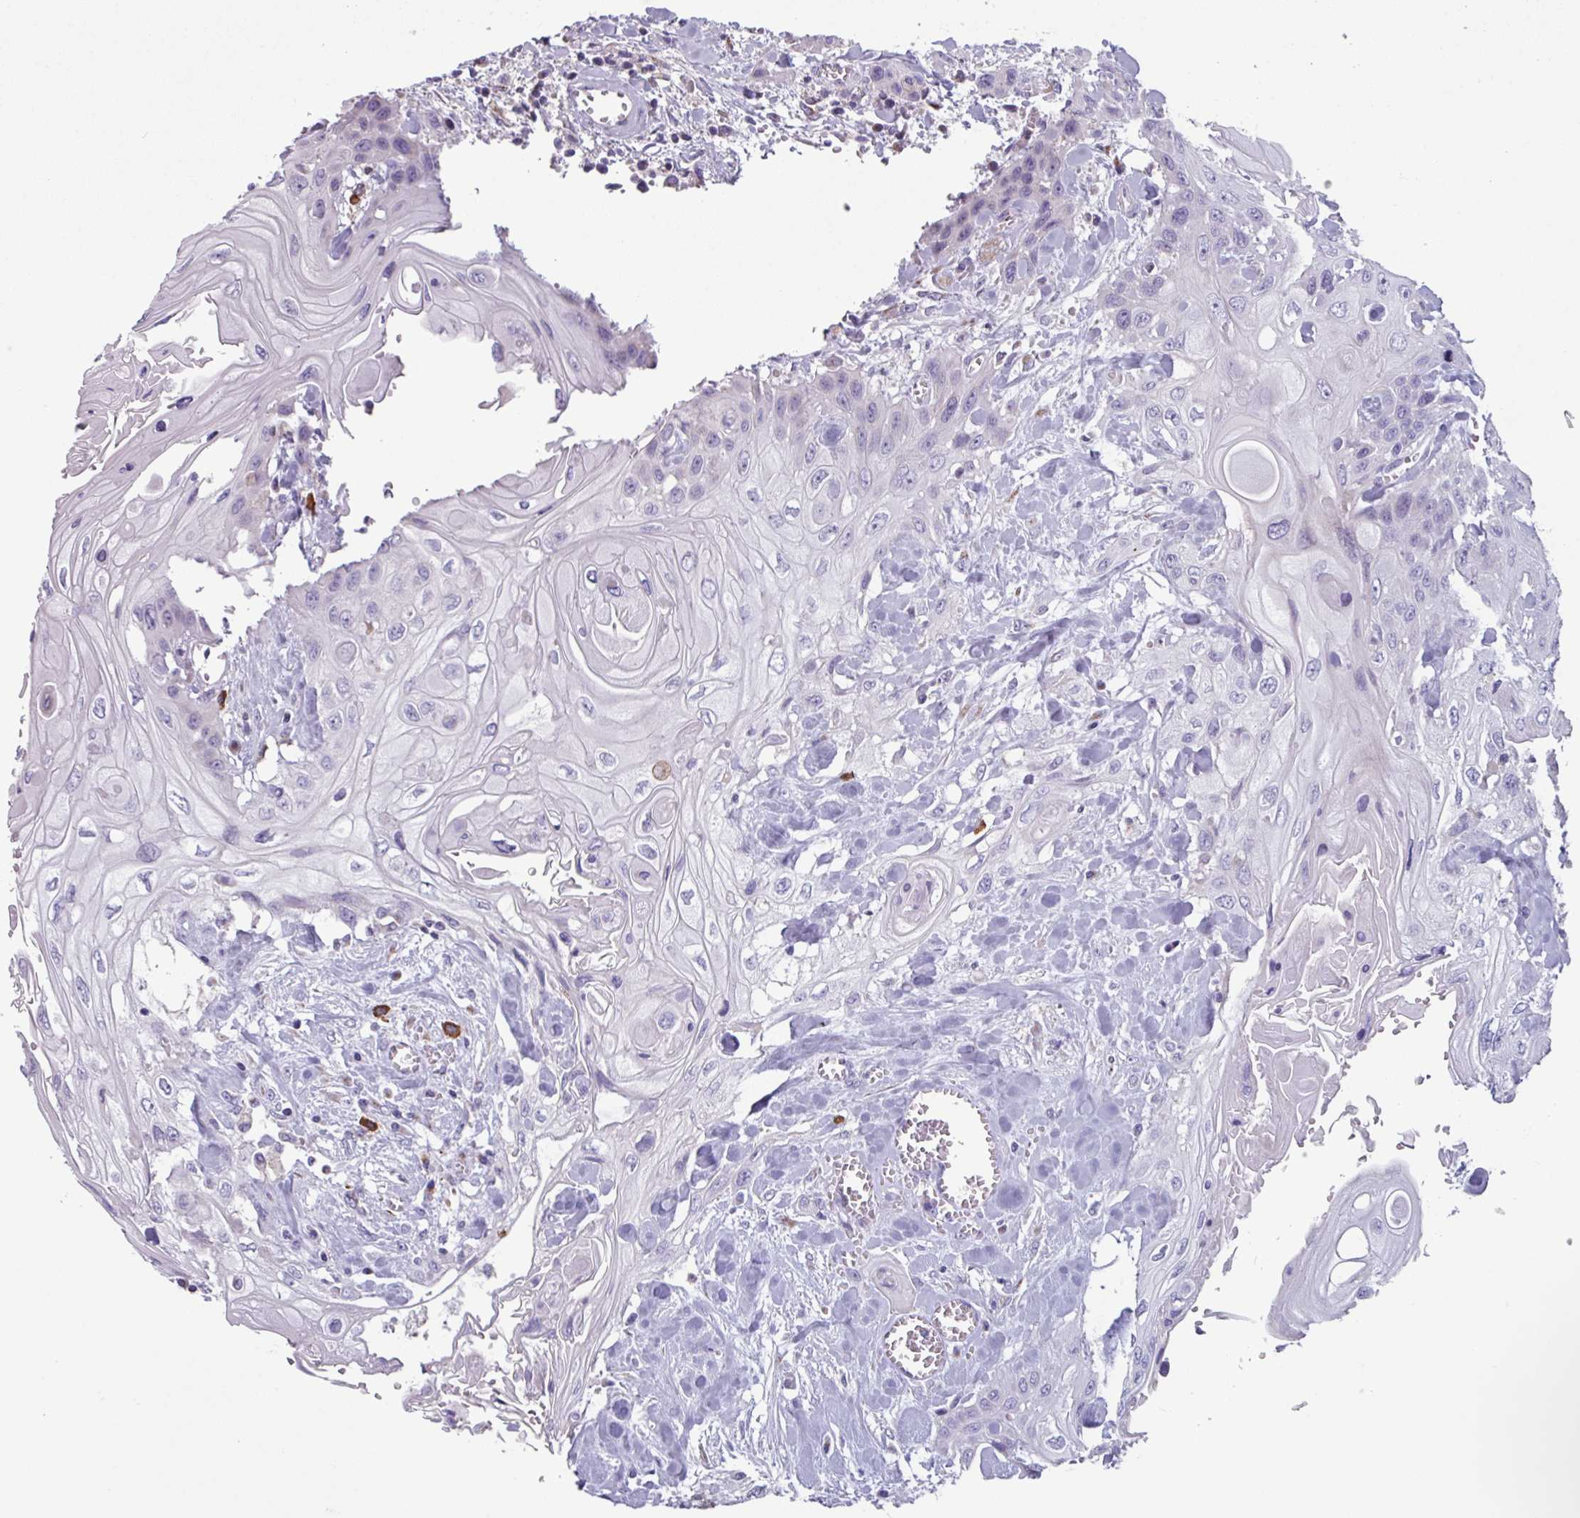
{"staining": {"intensity": "negative", "quantity": "none", "location": "none"}, "tissue": "head and neck cancer", "cell_type": "Tumor cells", "image_type": "cancer", "snomed": [{"axis": "morphology", "description": "Squamous cell carcinoma, NOS"}, {"axis": "topography", "description": "Head-Neck"}], "caption": "This is a histopathology image of IHC staining of head and neck squamous cell carcinoma, which shows no staining in tumor cells. (Brightfield microscopy of DAB immunohistochemistry at high magnification).", "gene": "ADGRE1", "patient": {"sex": "female", "age": 43}}